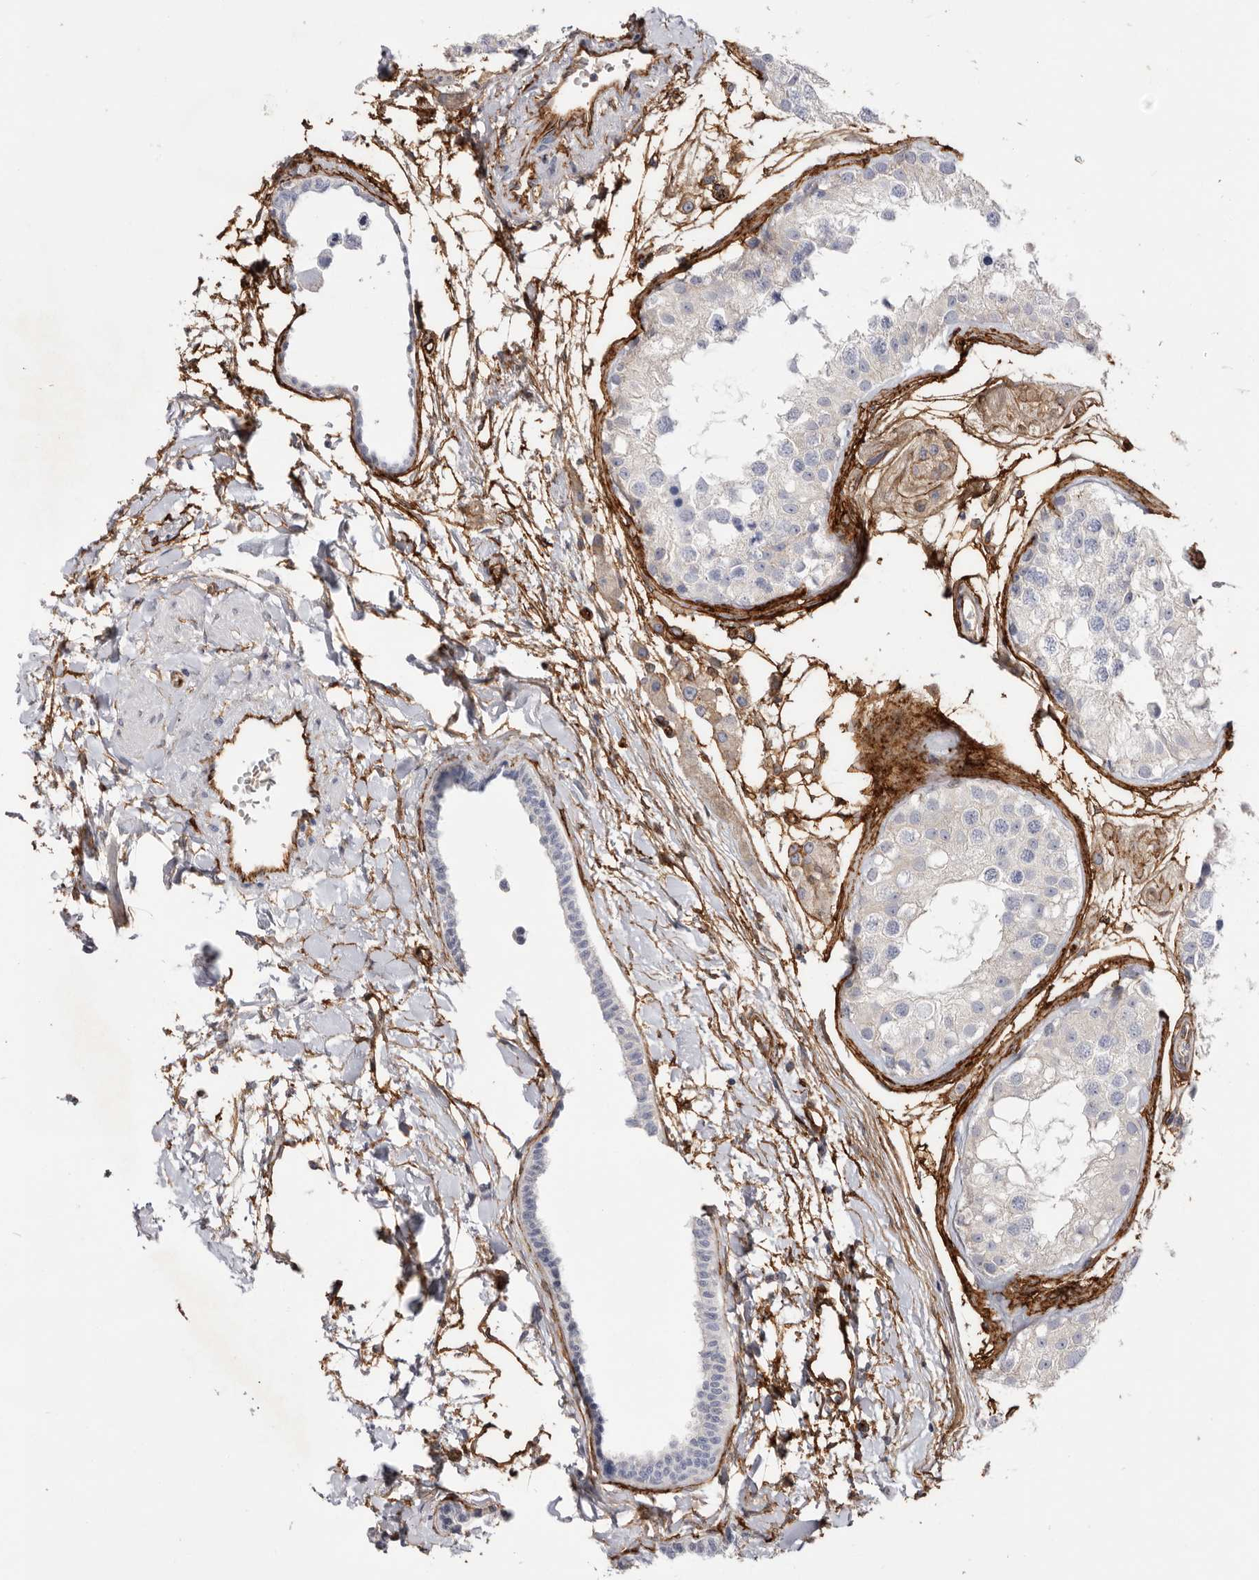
{"staining": {"intensity": "negative", "quantity": "none", "location": "none"}, "tissue": "testis", "cell_type": "Cells in seminiferous ducts", "image_type": "normal", "snomed": [{"axis": "morphology", "description": "Normal tissue, NOS"}, {"axis": "morphology", "description": "Adenocarcinoma, metastatic, NOS"}, {"axis": "topography", "description": "Testis"}], "caption": "Testis was stained to show a protein in brown. There is no significant staining in cells in seminiferous ducts. (DAB (3,3'-diaminobenzidine) immunohistochemistry visualized using brightfield microscopy, high magnification).", "gene": "LRRC66", "patient": {"sex": "male", "age": 26}}